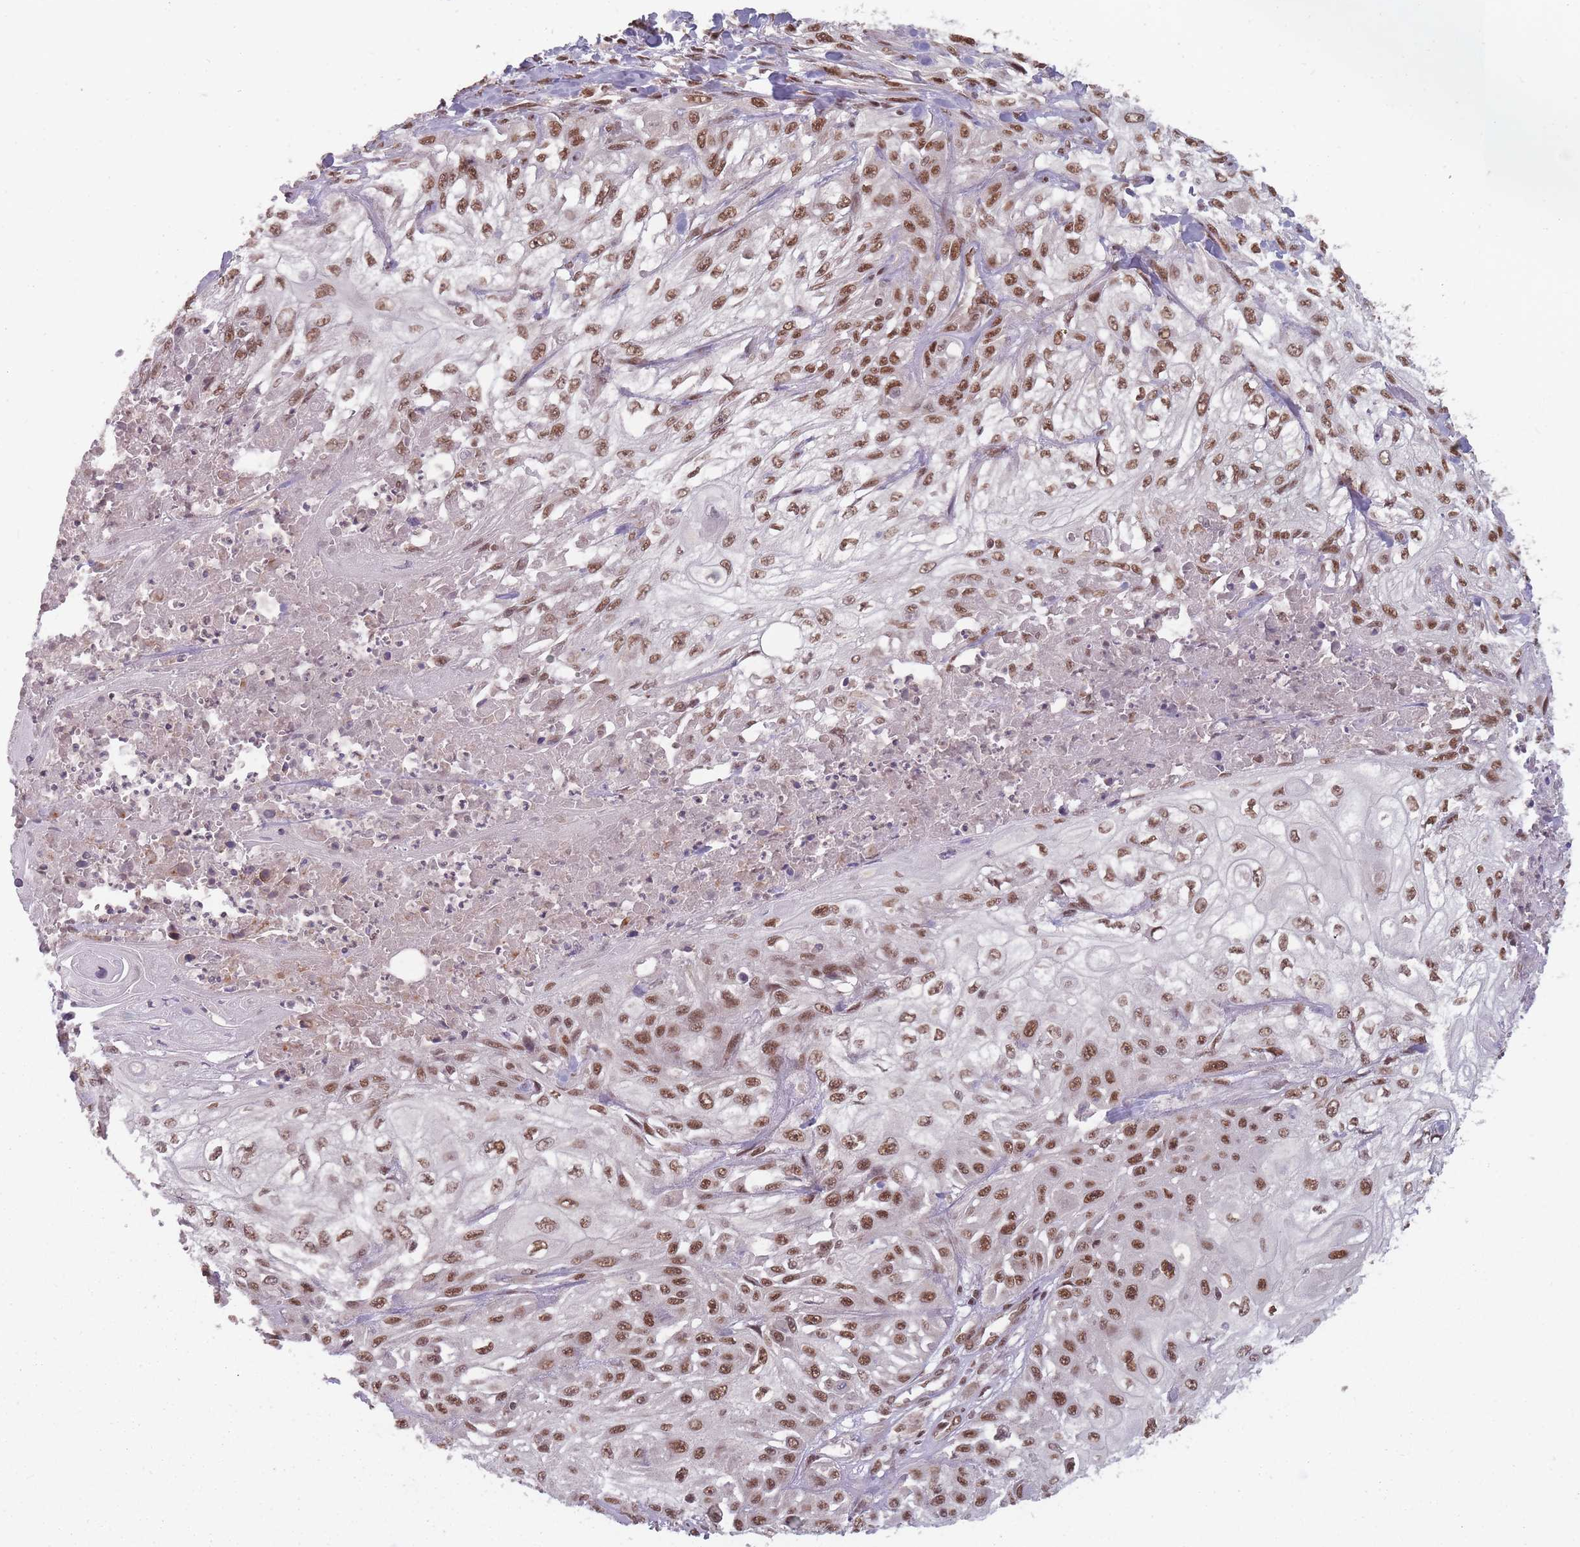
{"staining": {"intensity": "moderate", "quantity": ">75%", "location": "nuclear"}, "tissue": "skin cancer", "cell_type": "Tumor cells", "image_type": "cancer", "snomed": [{"axis": "morphology", "description": "Squamous cell carcinoma, NOS"}, {"axis": "morphology", "description": "Squamous cell carcinoma, metastatic, NOS"}, {"axis": "topography", "description": "Skin"}, {"axis": "topography", "description": "Lymph node"}], "caption": "Skin squamous cell carcinoma tissue displays moderate nuclear staining in approximately >75% of tumor cells, visualized by immunohistochemistry. Nuclei are stained in blue.", "gene": "TMED3", "patient": {"sex": "male", "age": 75}}